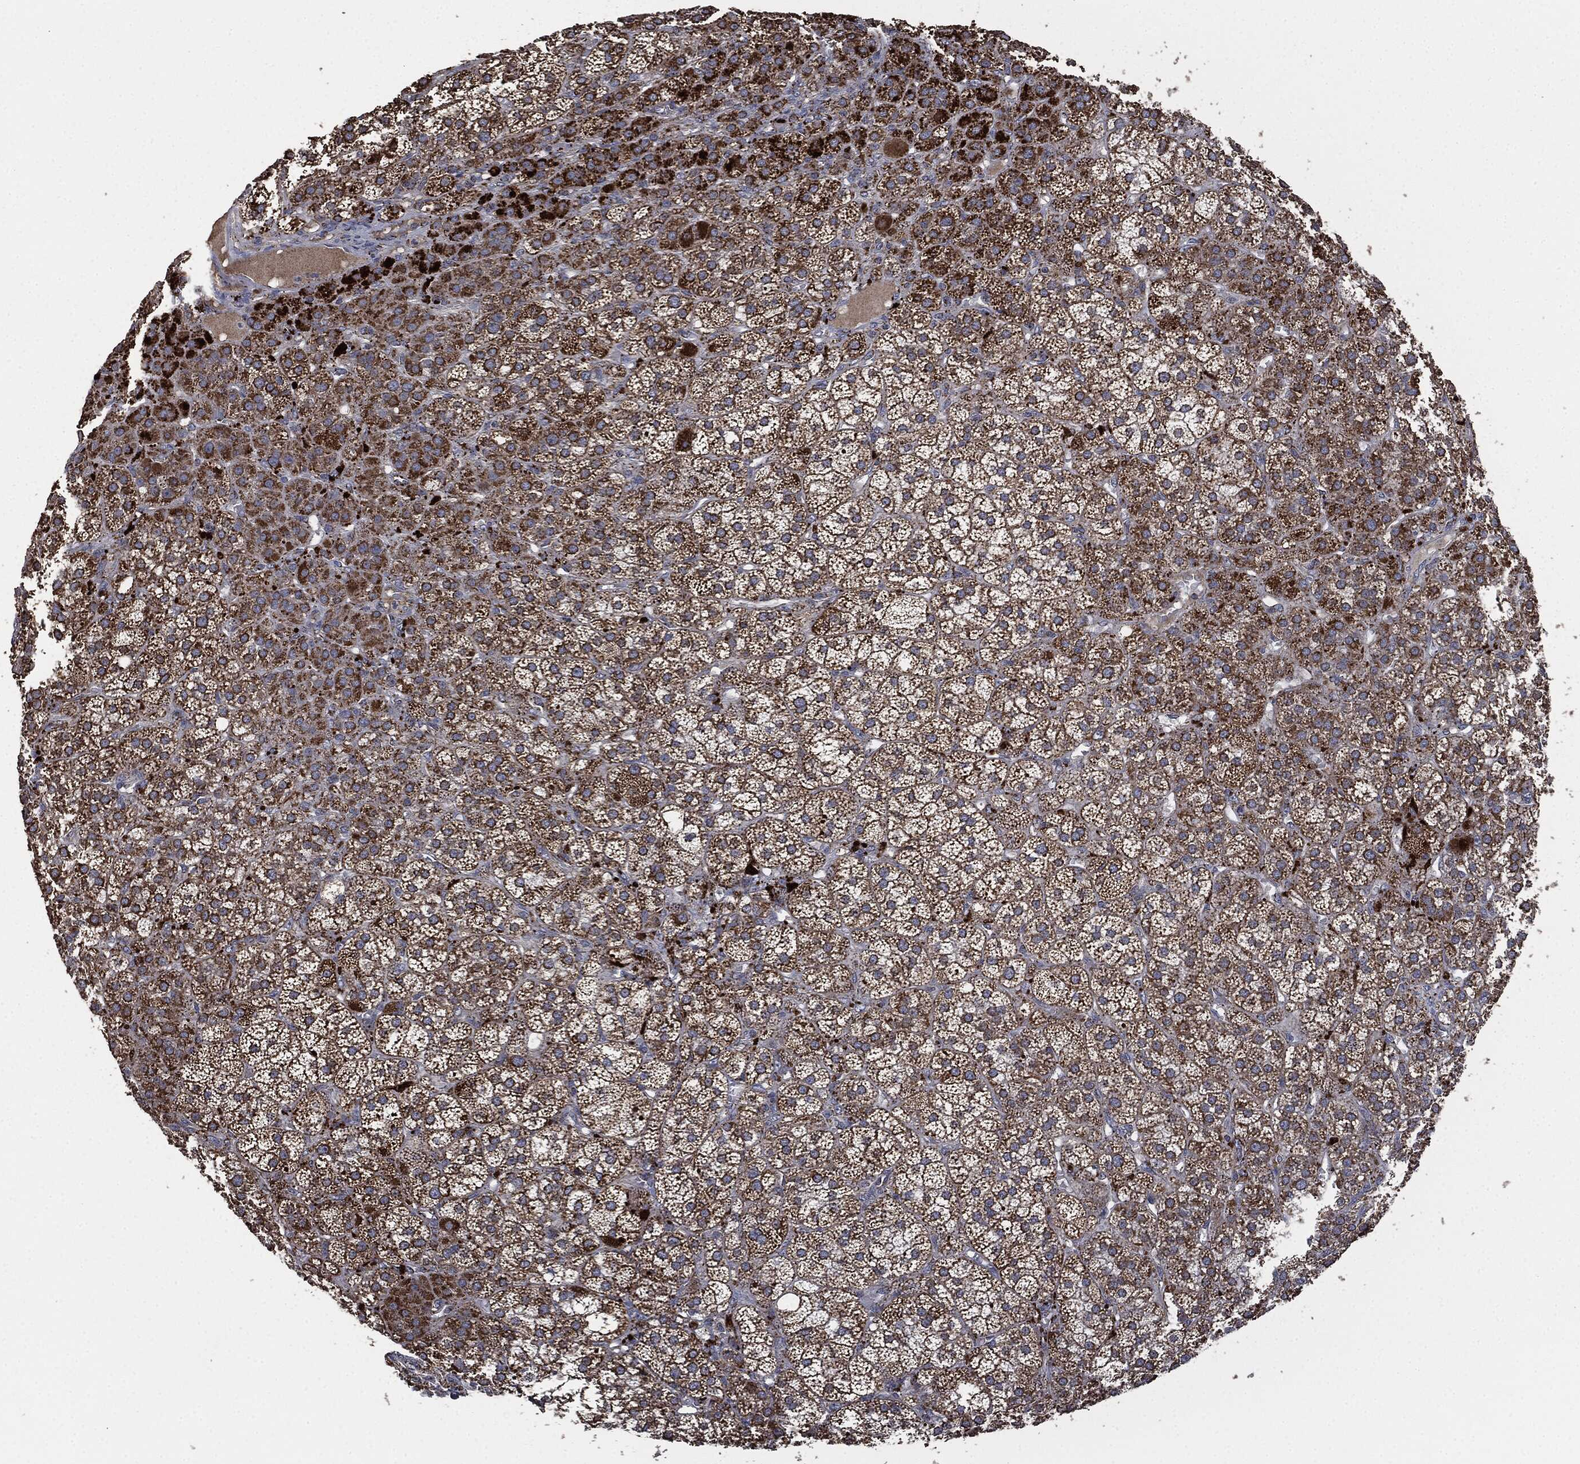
{"staining": {"intensity": "strong", "quantity": ">75%", "location": "cytoplasmic/membranous"}, "tissue": "adrenal gland", "cell_type": "Glandular cells", "image_type": "normal", "snomed": [{"axis": "morphology", "description": "Normal tissue, NOS"}, {"axis": "topography", "description": "Adrenal gland"}], "caption": "Protein analysis of normal adrenal gland displays strong cytoplasmic/membranous positivity in approximately >75% of glandular cells. (Brightfield microscopy of DAB IHC at high magnification).", "gene": "RYK", "patient": {"sex": "female", "age": 60}}